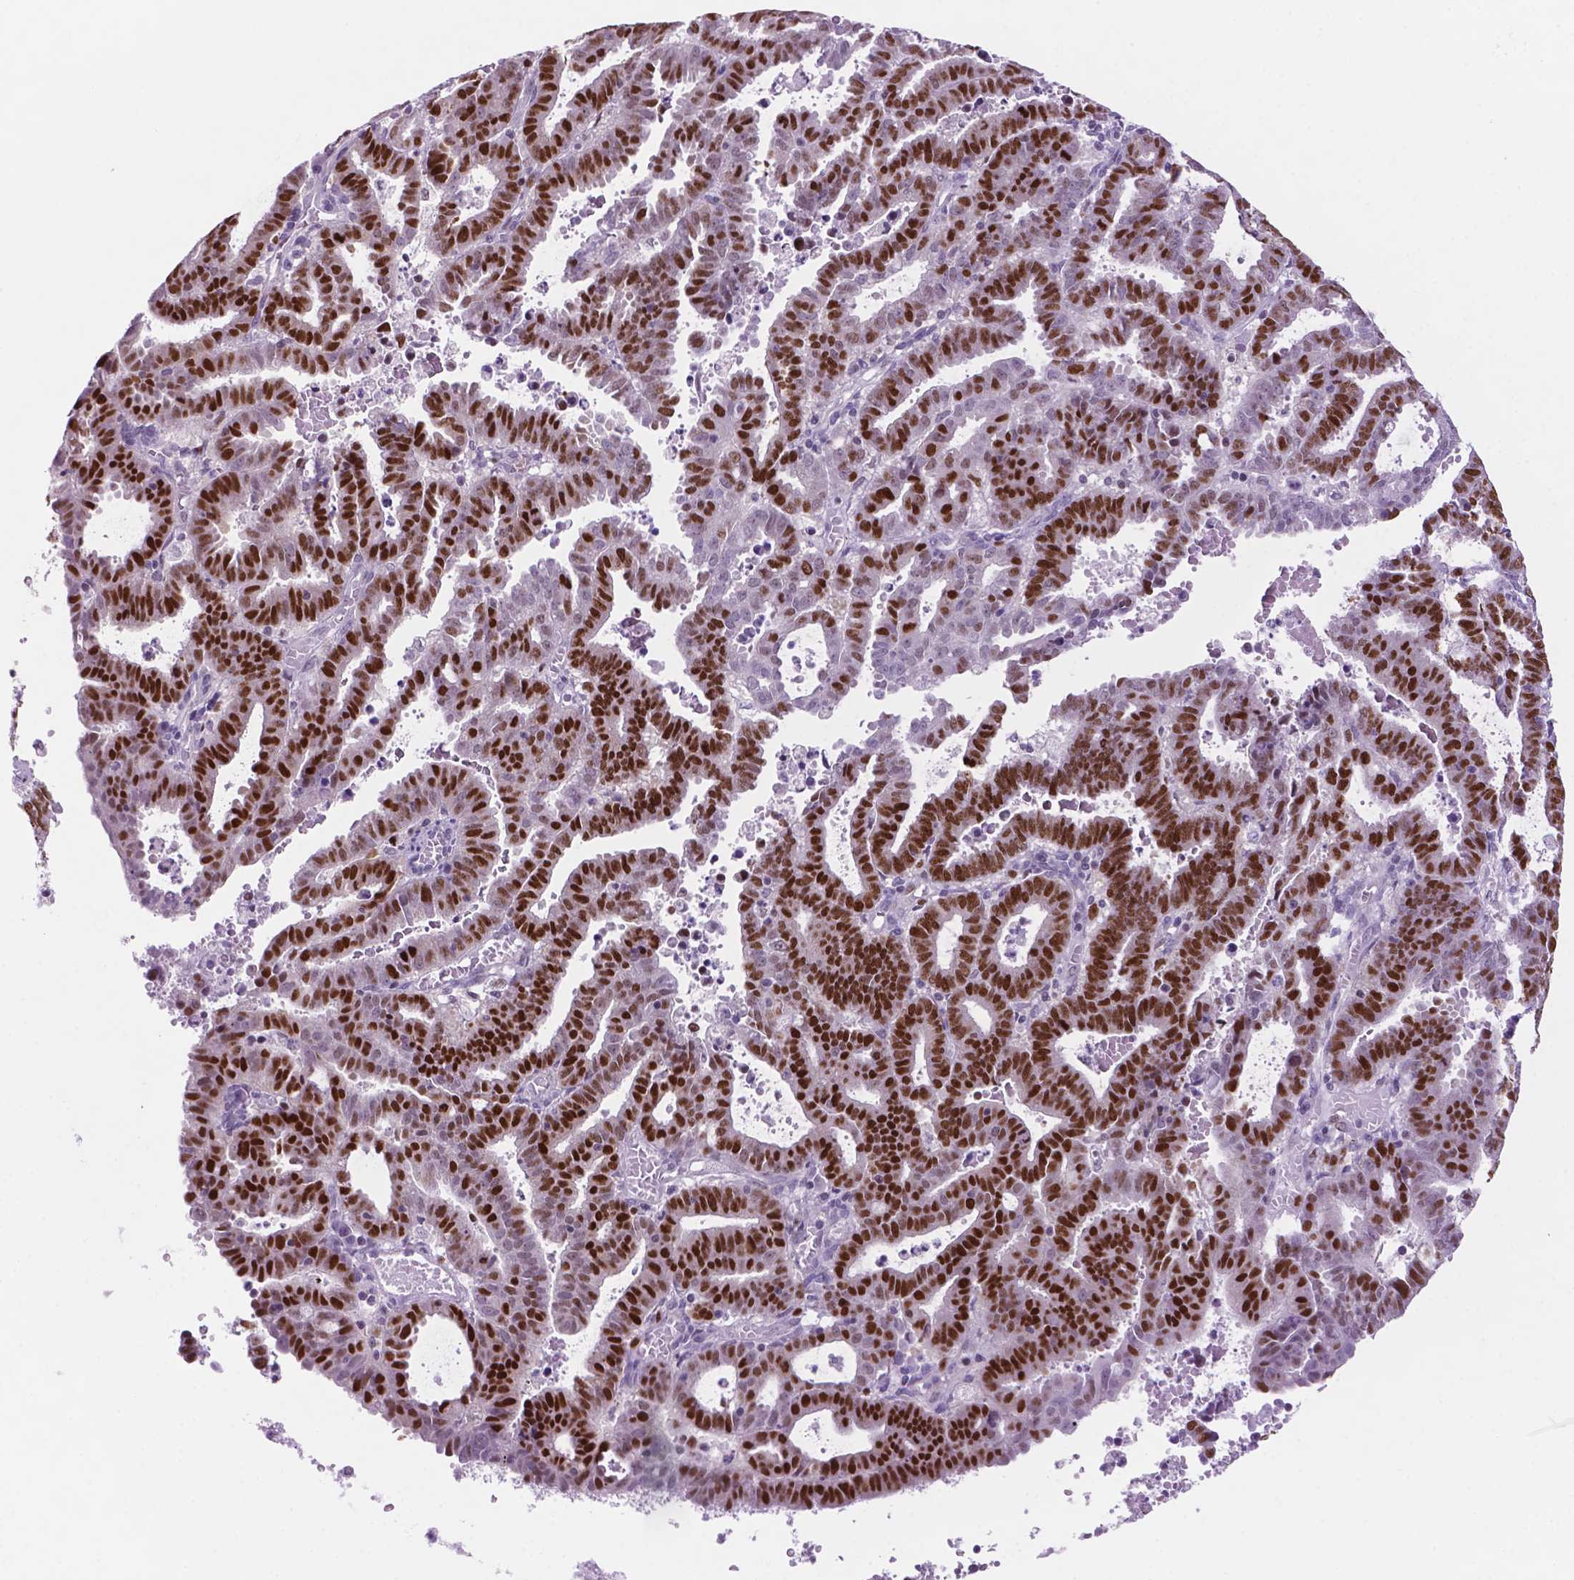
{"staining": {"intensity": "strong", "quantity": ">75%", "location": "nuclear"}, "tissue": "endometrial cancer", "cell_type": "Tumor cells", "image_type": "cancer", "snomed": [{"axis": "morphology", "description": "Adenocarcinoma, NOS"}, {"axis": "topography", "description": "Uterus"}], "caption": "Immunohistochemistry photomicrograph of neoplastic tissue: human adenocarcinoma (endometrial) stained using immunohistochemistry shows high levels of strong protein expression localized specifically in the nuclear of tumor cells, appearing as a nuclear brown color.", "gene": "NCAPH2", "patient": {"sex": "female", "age": 83}}